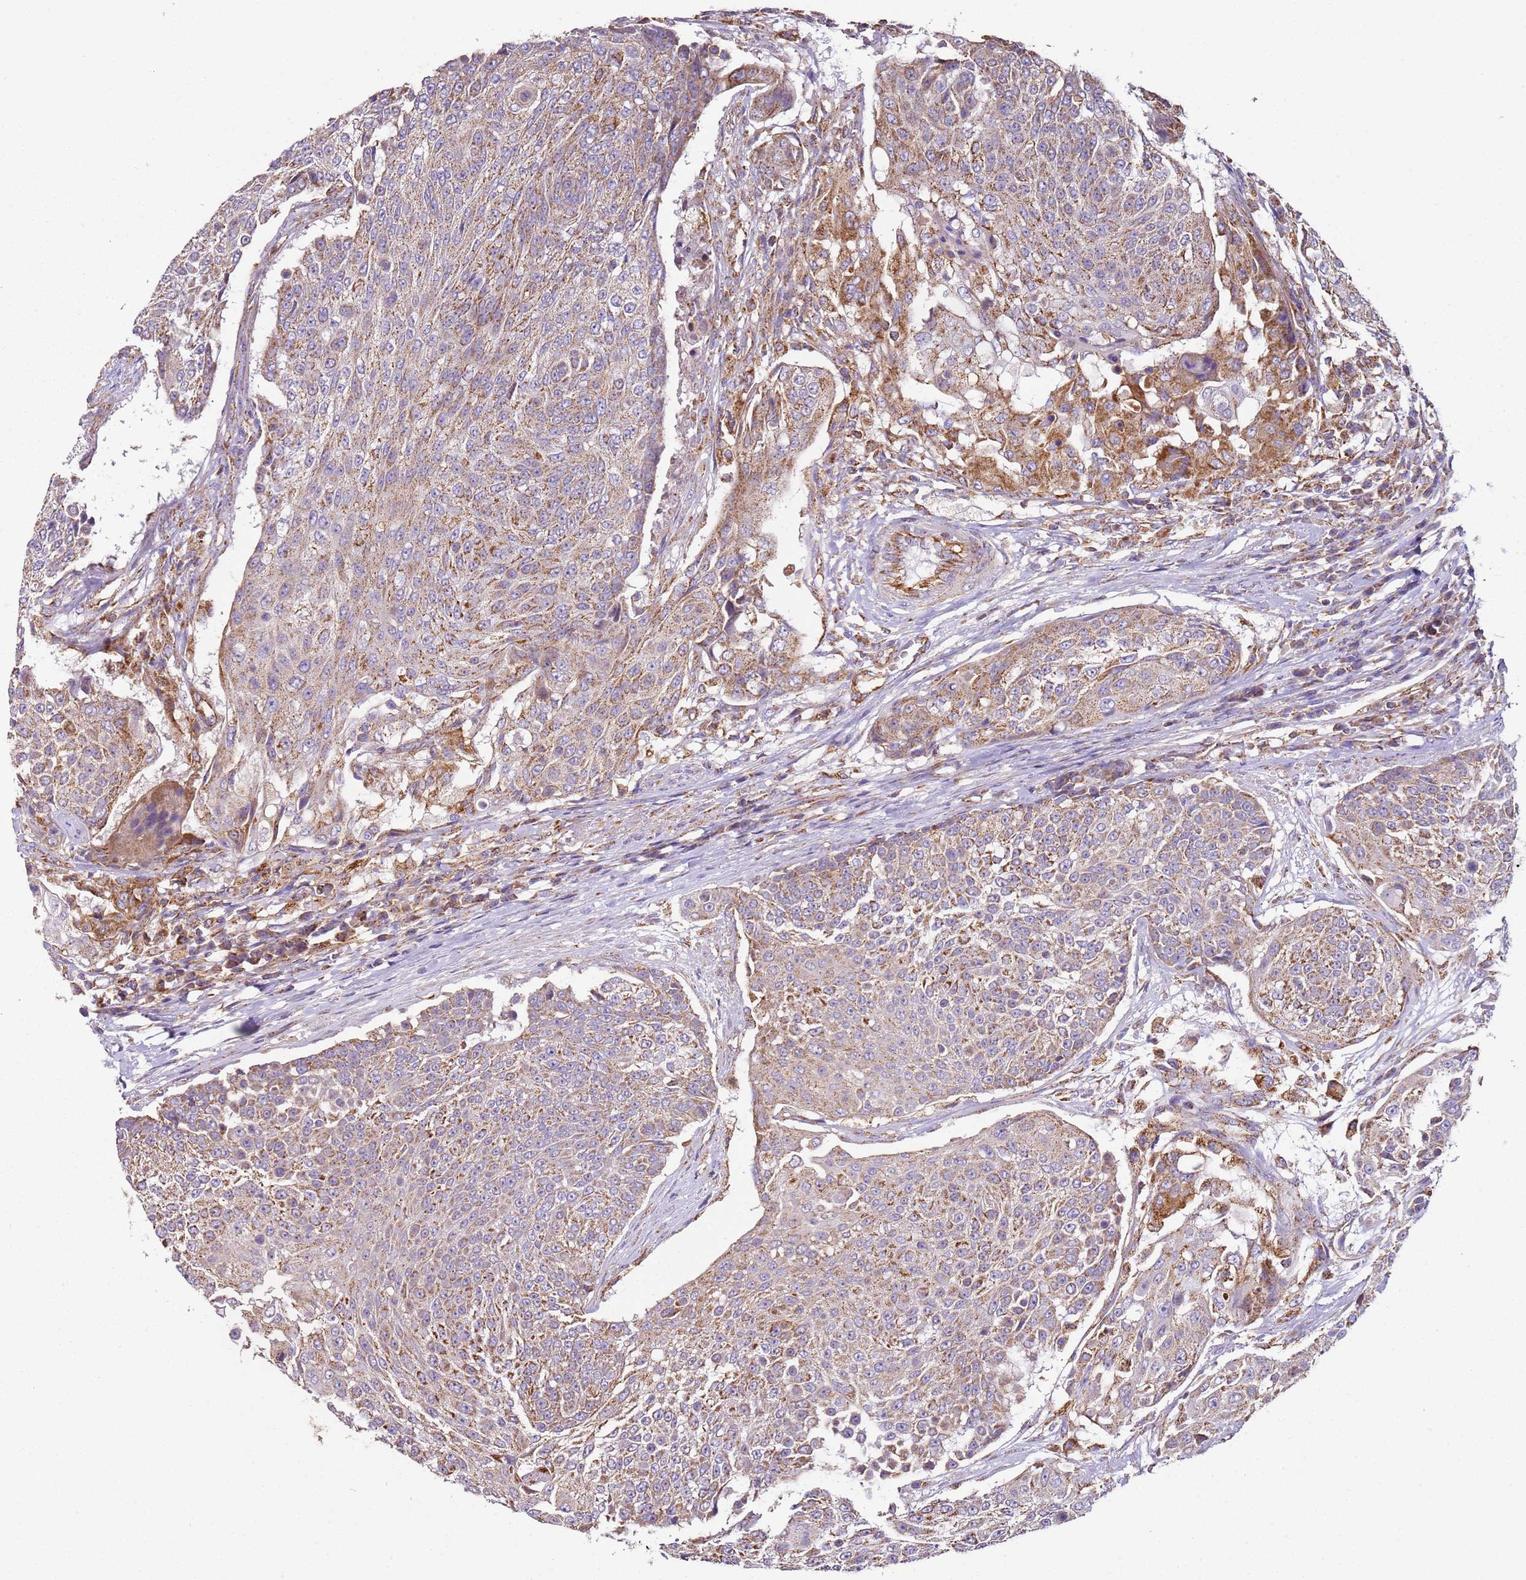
{"staining": {"intensity": "weak", "quantity": ">75%", "location": "cytoplasmic/membranous"}, "tissue": "urothelial cancer", "cell_type": "Tumor cells", "image_type": "cancer", "snomed": [{"axis": "morphology", "description": "Urothelial carcinoma, High grade"}, {"axis": "topography", "description": "Urinary bladder"}], "caption": "Brown immunohistochemical staining in human urothelial cancer exhibits weak cytoplasmic/membranous staining in approximately >75% of tumor cells.", "gene": "RMND5A", "patient": {"sex": "female", "age": 63}}